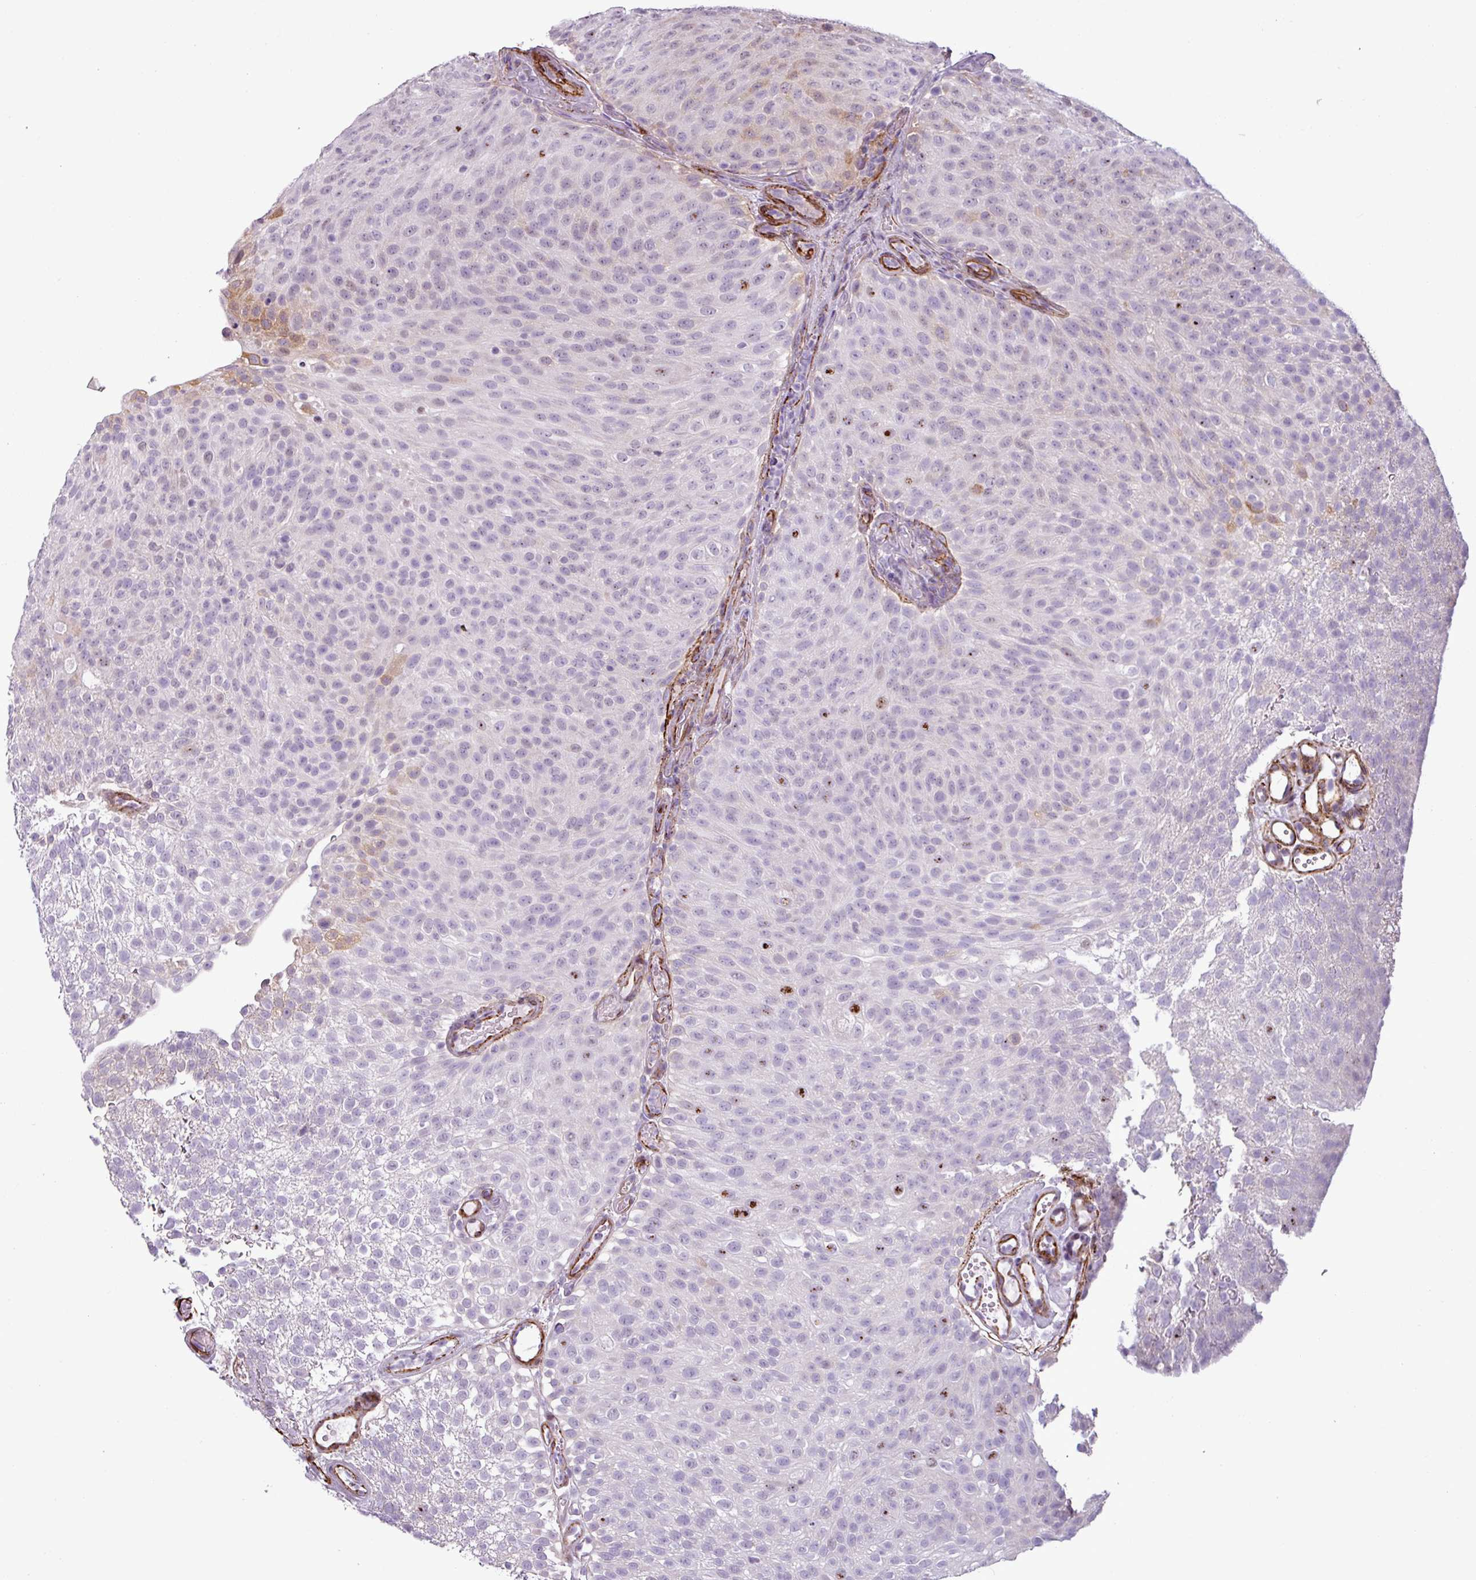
{"staining": {"intensity": "negative", "quantity": "none", "location": "none"}, "tissue": "urothelial cancer", "cell_type": "Tumor cells", "image_type": "cancer", "snomed": [{"axis": "morphology", "description": "Urothelial carcinoma, Low grade"}, {"axis": "topography", "description": "Urinary bladder"}], "caption": "High power microscopy micrograph of an IHC histopathology image of low-grade urothelial carcinoma, revealing no significant staining in tumor cells.", "gene": "ATP10A", "patient": {"sex": "male", "age": 78}}